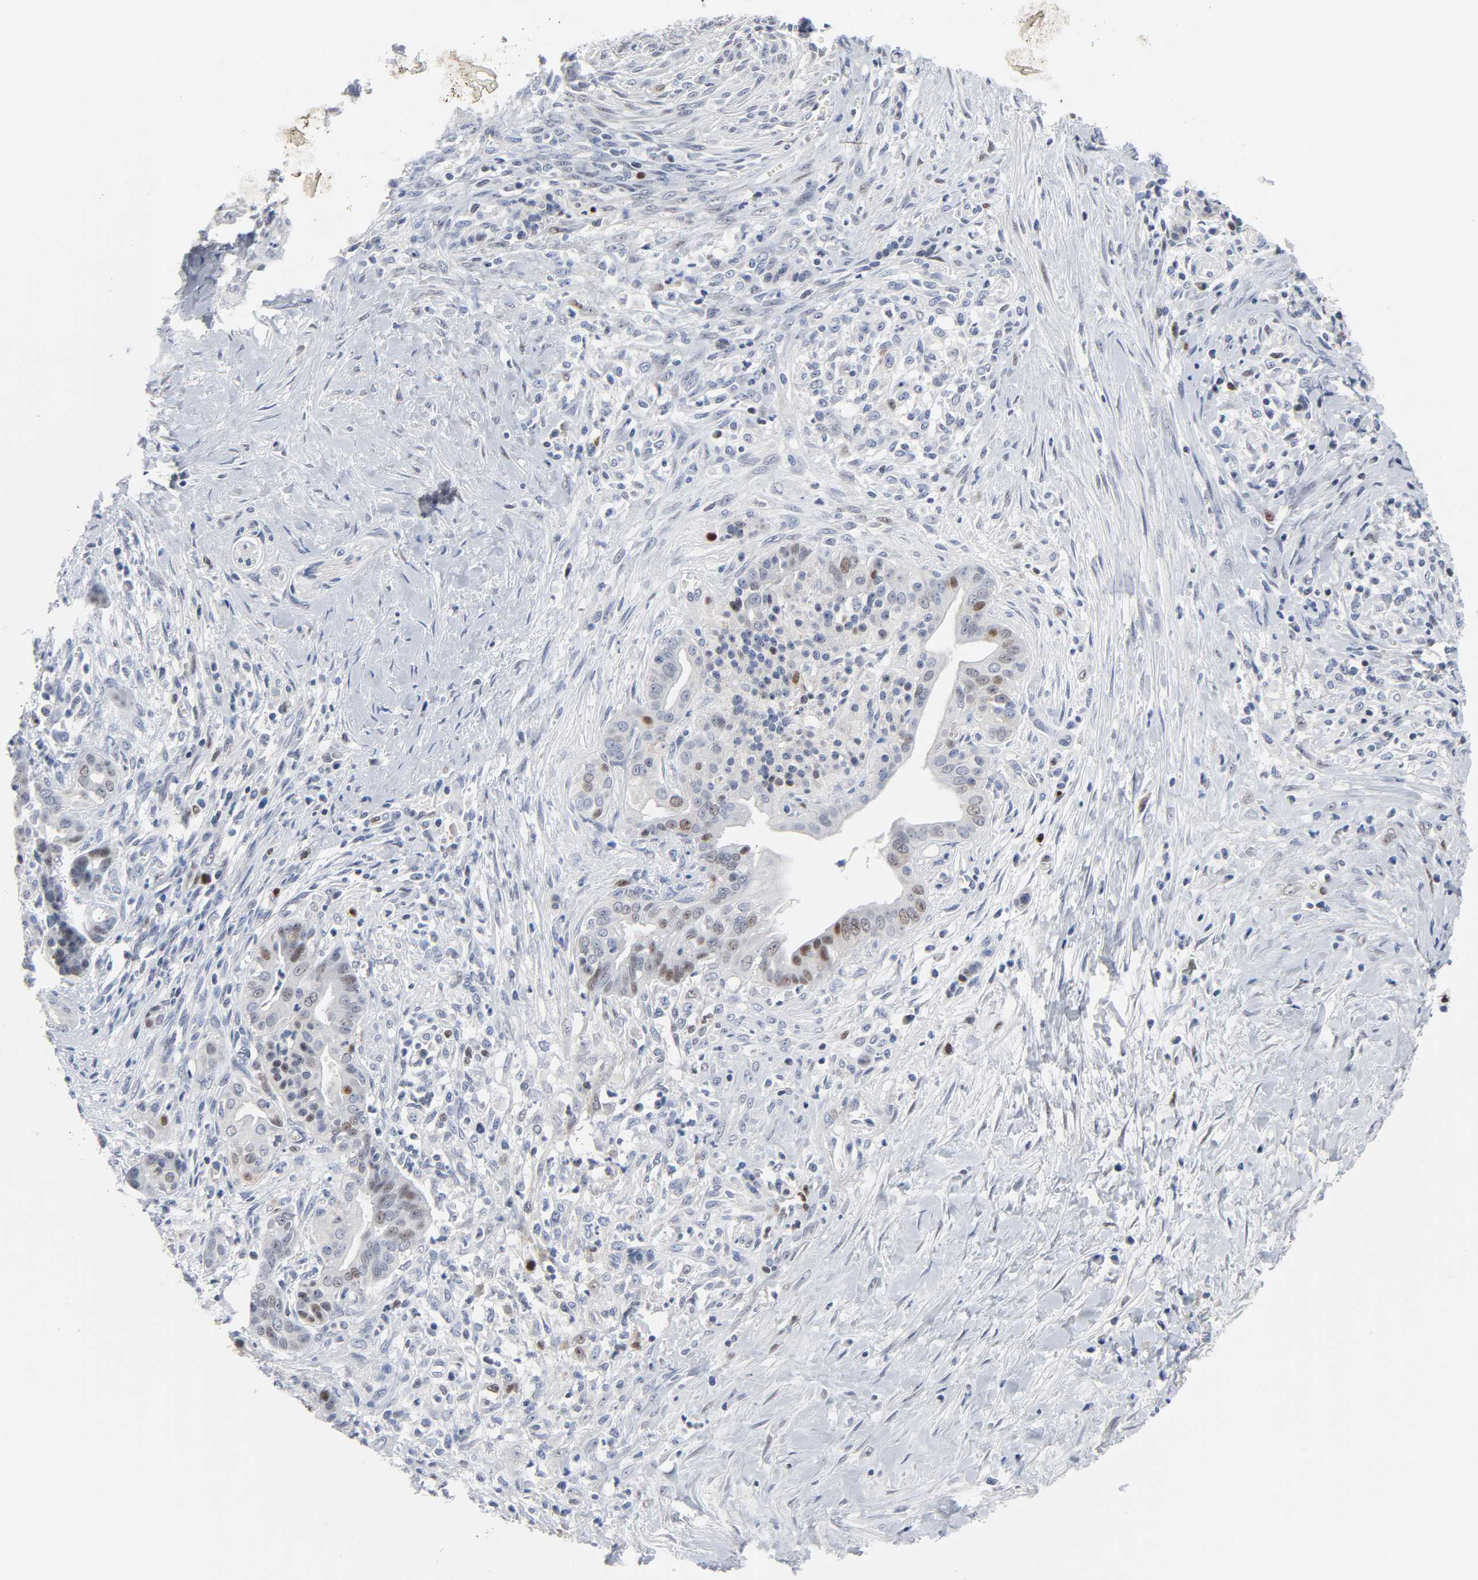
{"staining": {"intensity": "moderate", "quantity": "<25%", "location": "nuclear"}, "tissue": "pancreatic cancer", "cell_type": "Tumor cells", "image_type": "cancer", "snomed": [{"axis": "morphology", "description": "Adenocarcinoma, NOS"}, {"axis": "topography", "description": "Pancreas"}], "caption": "Protein analysis of pancreatic cancer tissue reveals moderate nuclear expression in about <25% of tumor cells.", "gene": "WEE1", "patient": {"sex": "male", "age": 59}}